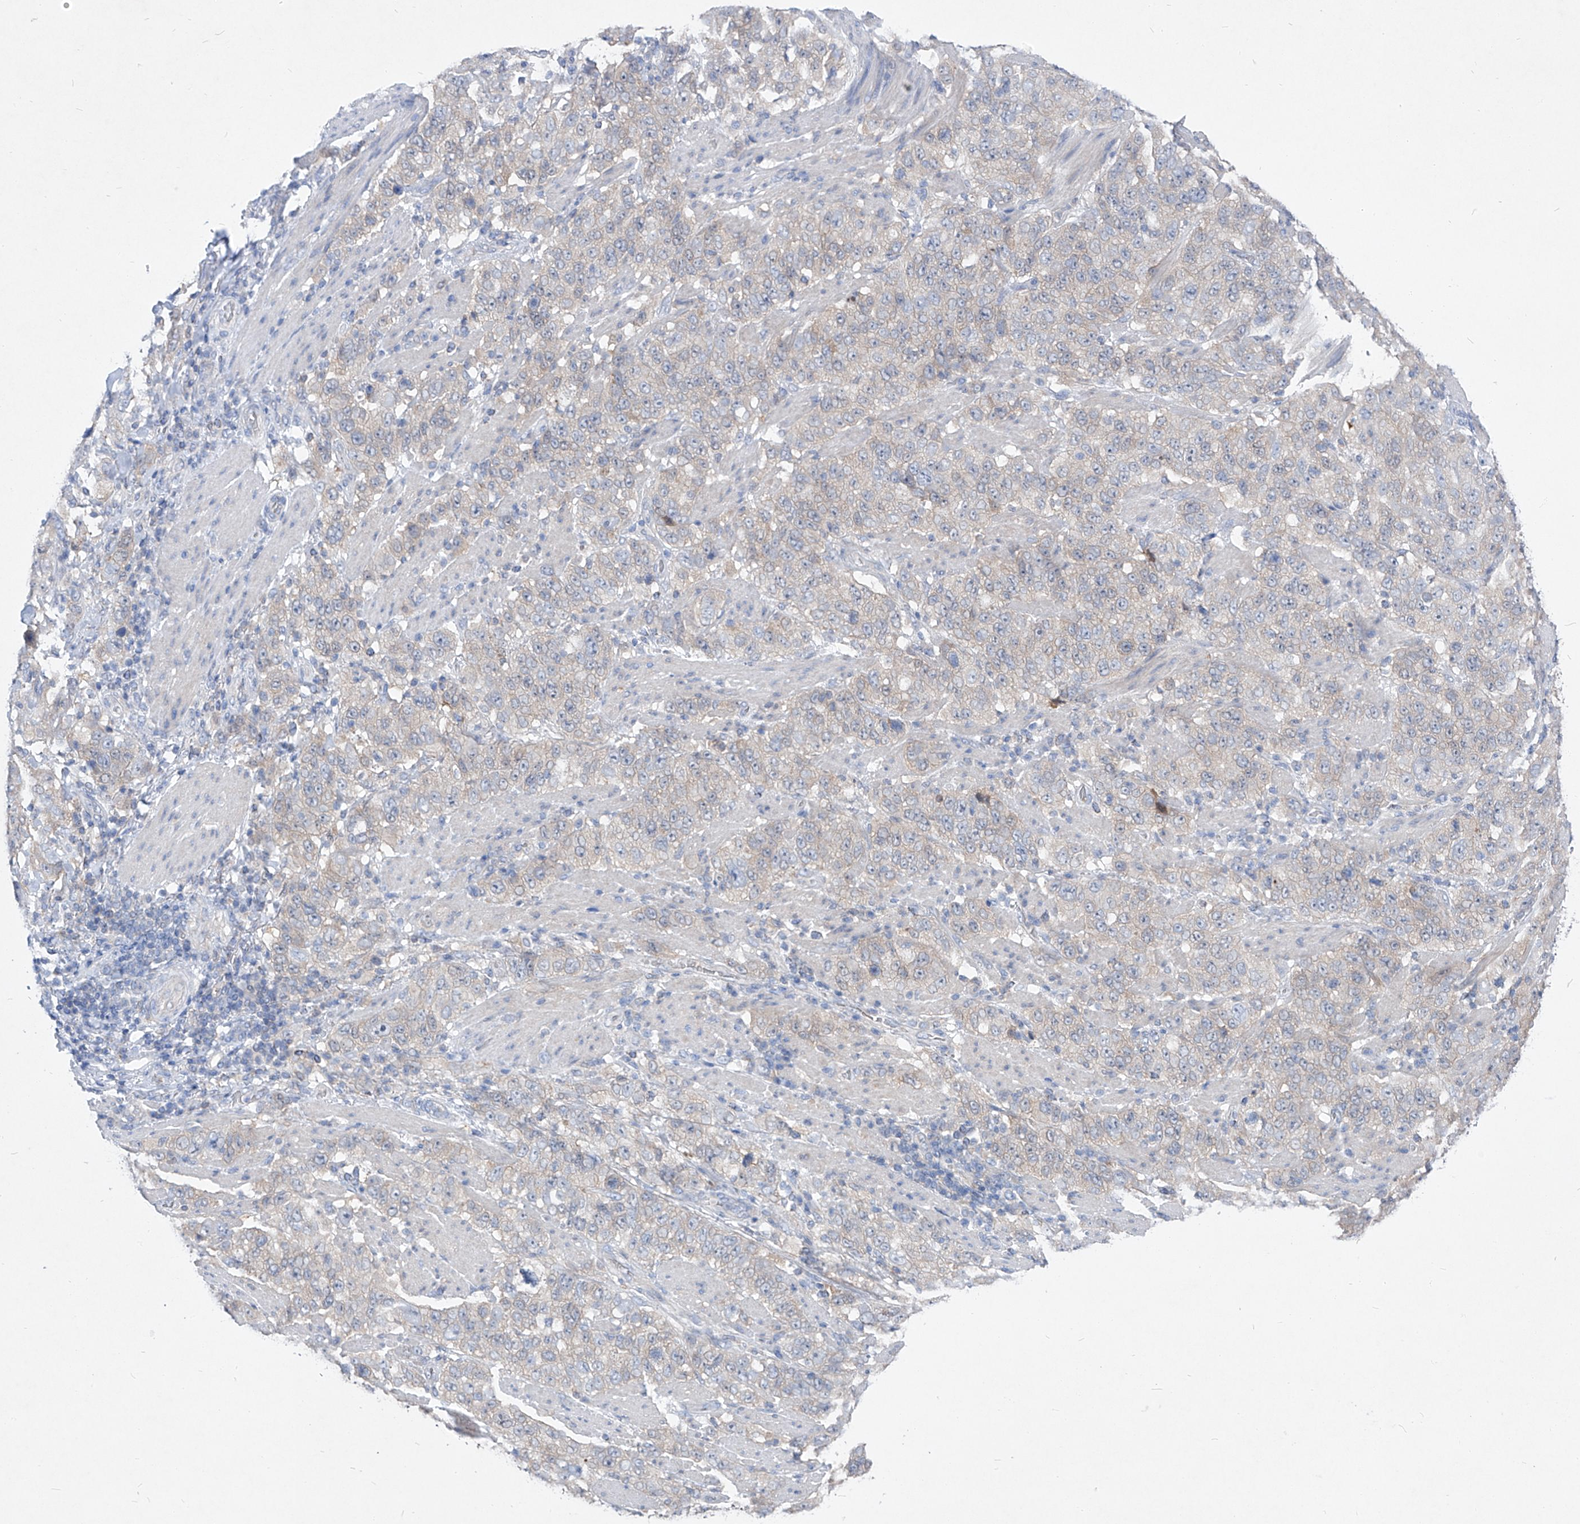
{"staining": {"intensity": "negative", "quantity": "none", "location": "none"}, "tissue": "stomach cancer", "cell_type": "Tumor cells", "image_type": "cancer", "snomed": [{"axis": "morphology", "description": "Adenocarcinoma, NOS"}, {"axis": "topography", "description": "Stomach"}], "caption": "A high-resolution image shows immunohistochemistry staining of stomach cancer (adenocarcinoma), which shows no significant expression in tumor cells. (DAB (3,3'-diaminobenzidine) immunohistochemistry (IHC), high magnification).", "gene": "UFL1", "patient": {"sex": "male", "age": 48}}